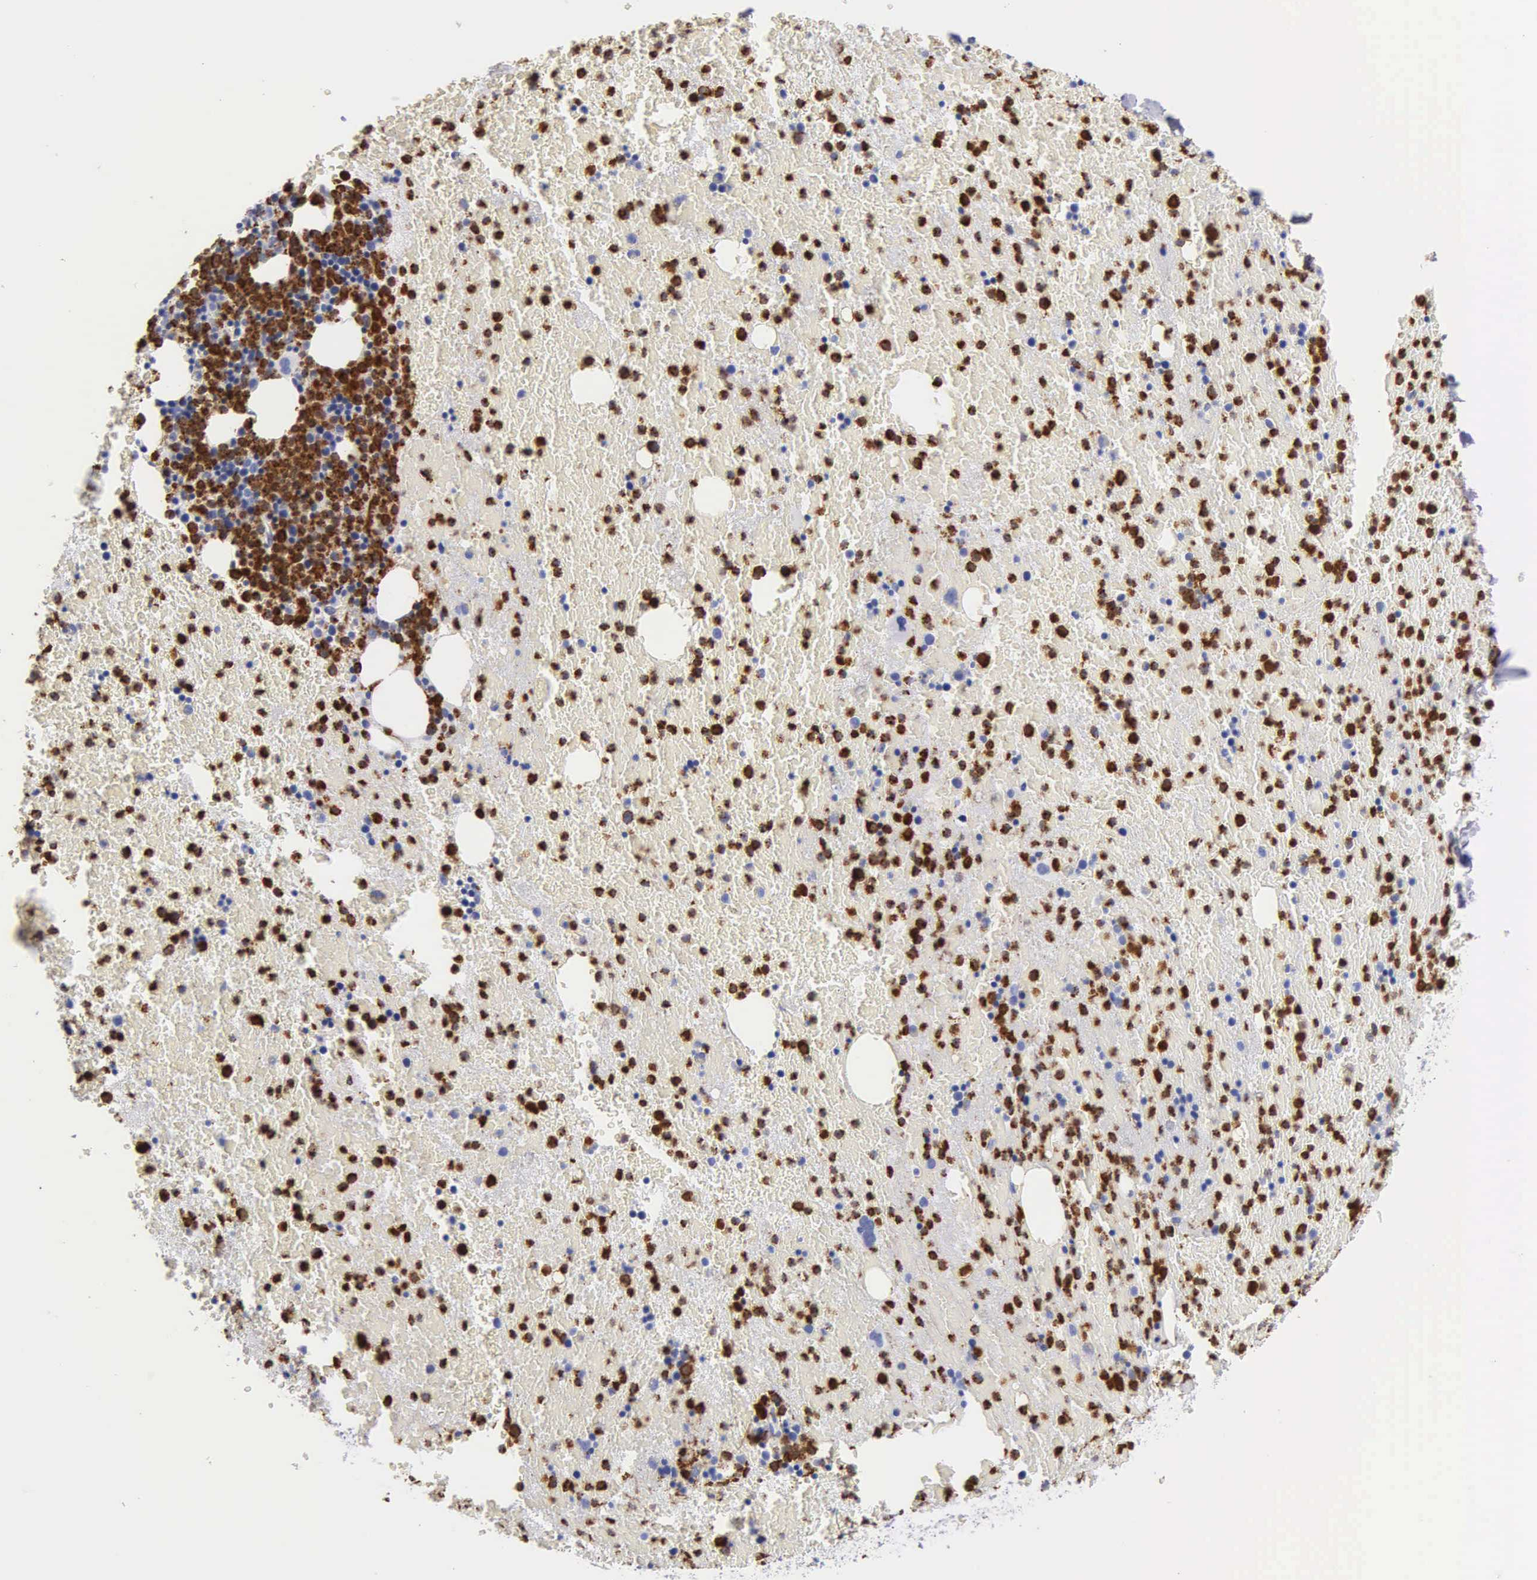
{"staining": {"intensity": "strong", "quantity": ">75%", "location": "cytoplasmic/membranous"}, "tissue": "bone marrow", "cell_type": "Hematopoietic cells", "image_type": "normal", "snomed": [{"axis": "morphology", "description": "Normal tissue, NOS"}, {"axis": "topography", "description": "Bone marrow"}], "caption": "Bone marrow stained for a protein (brown) demonstrates strong cytoplasmic/membranous positive positivity in approximately >75% of hematopoietic cells.", "gene": "CTSG", "patient": {"sex": "female", "age": 53}}